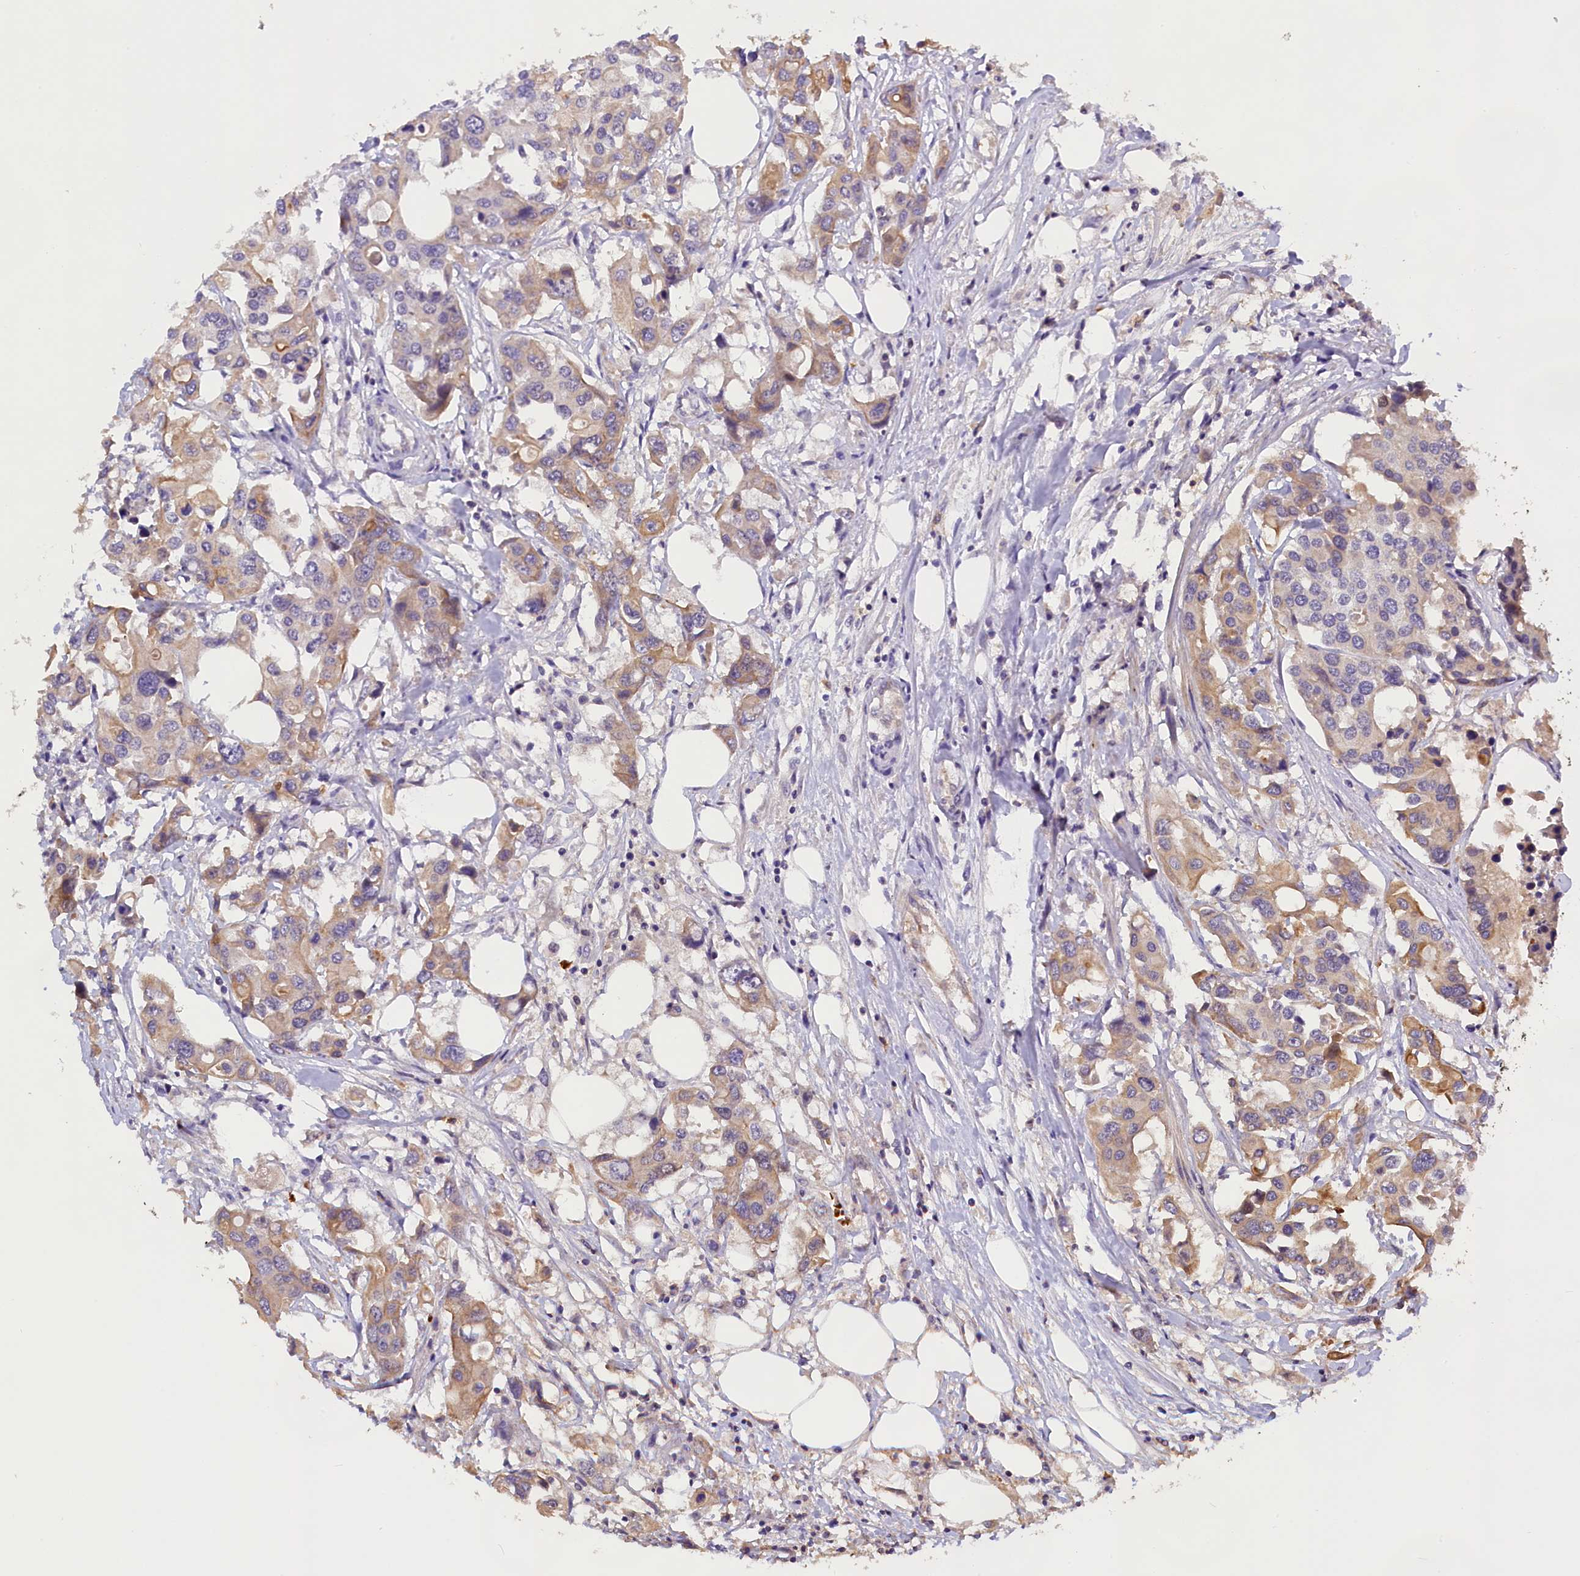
{"staining": {"intensity": "weak", "quantity": "25%-75%", "location": "cytoplasmic/membranous"}, "tissue": "colorectal cancer", "cell_type": "Tumor cells", "image_type": "cancer", "snomed": [{"axis": "morphology", "description": "Adenocarcinoma, NOS"}, {"axis": "topography", "description": "Colon"}], "caption": "Colorectal cancer (adenocarcinoma) tissue shows weak cytoplasmic/membranous staining in approximately 25%-75% of tumor cells, visualized by immunohistochemistry.", "gene": "PHAF1", "patient": {"sex": "male", "age": 77}}